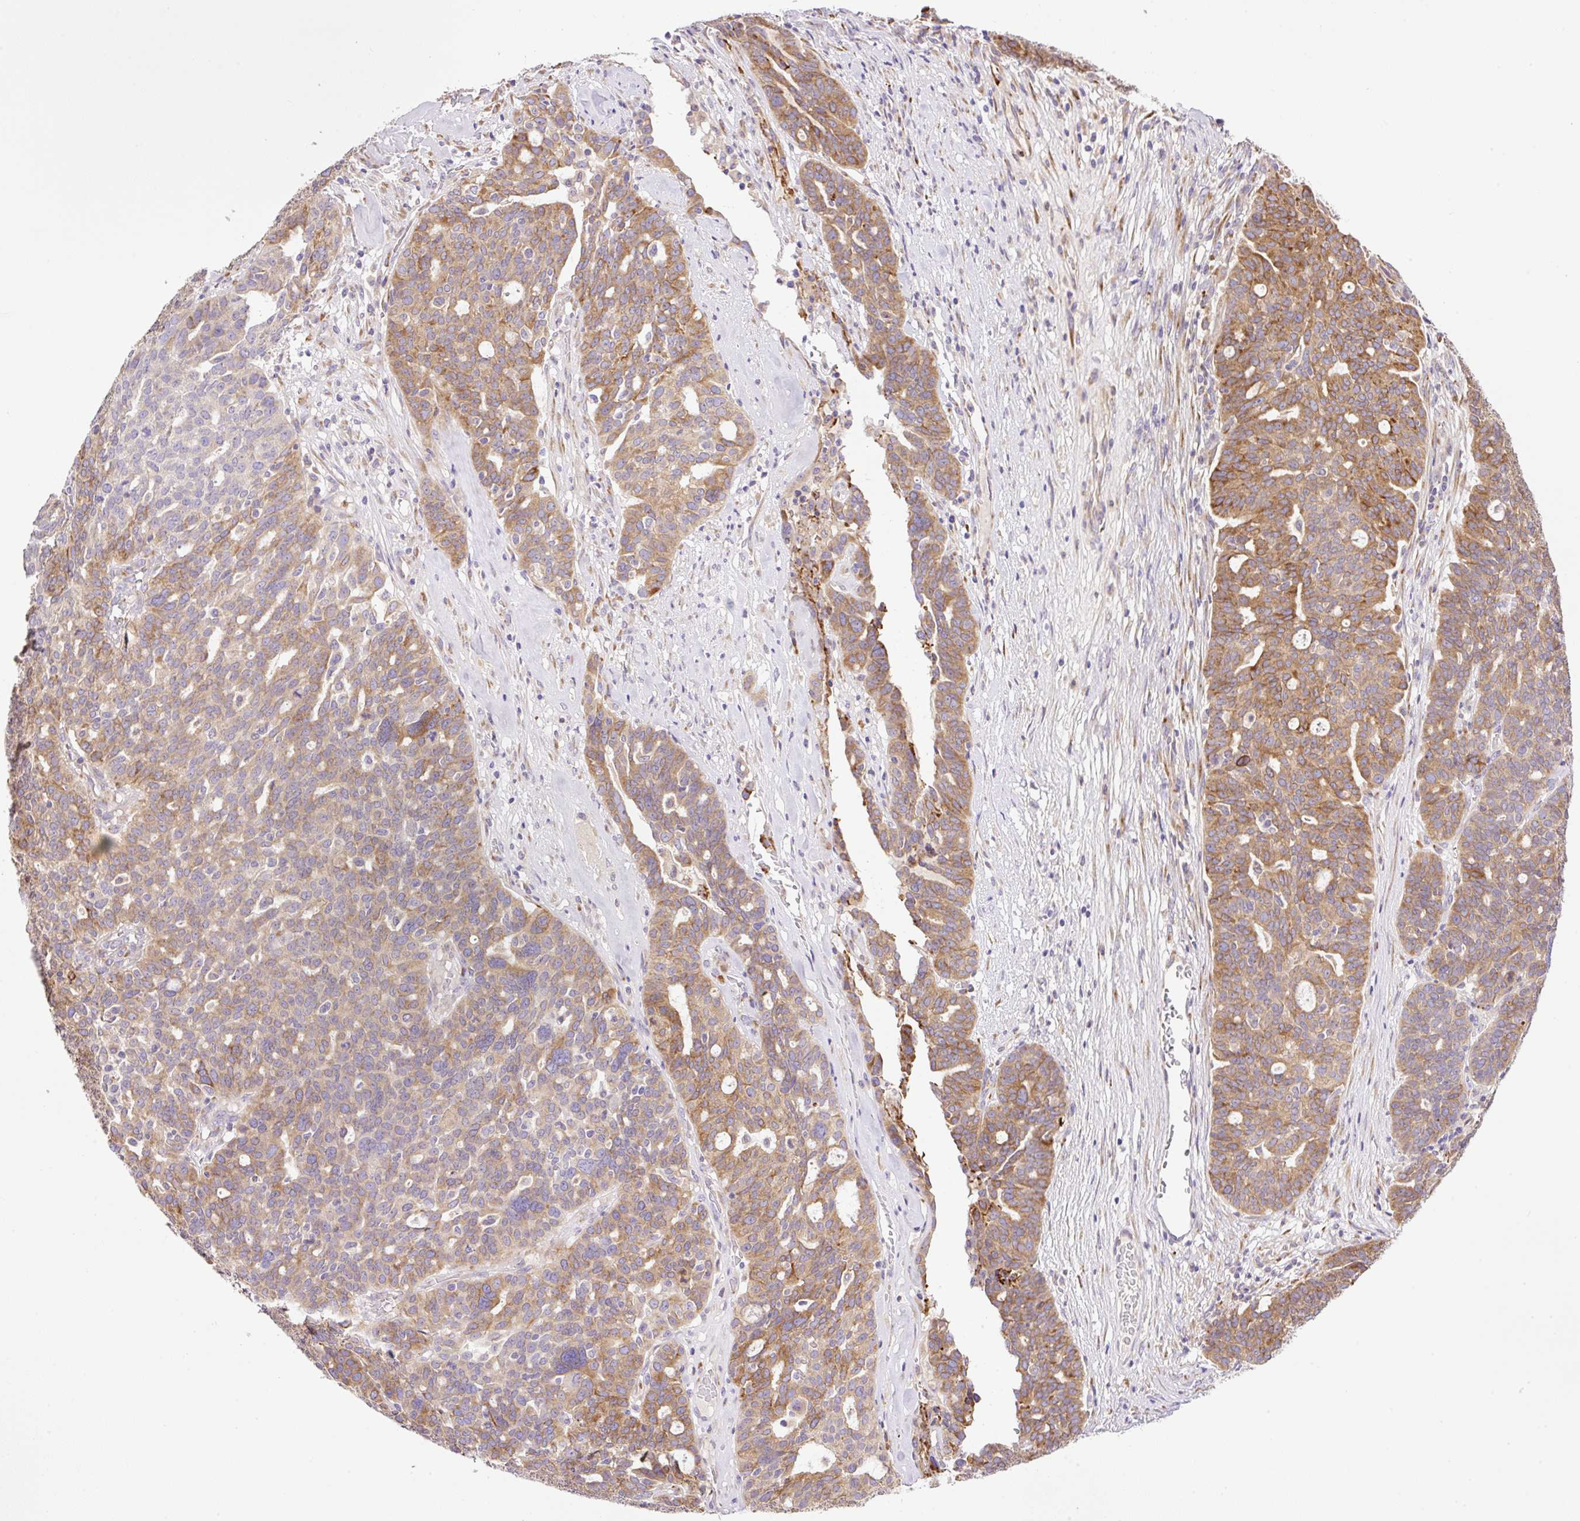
{"staining": {"intensity": "moderate", "quantity": ">75%", "location": "cytoplasmic/membranous"}, "tissue": "ovarian cancer", "cell_type": "Tumor cells", "image_type": "cancer", "snomed": [{"axis": "morphology", "description": "Cystadenocarcinoma, serous, NOS"}, {"axis": "topography", "description": "Ovary"}], "caption": "Ovarian serous cystadenocarcinoma was stained to show a protein in brown. There is medium levels of moderate cytoplasmic/membranous positivity in approximately >75% of tumor cells. Nuclei are stained in blue.", "gene": "POFUT1", "patient": {"sex": "female", "age": 59}}